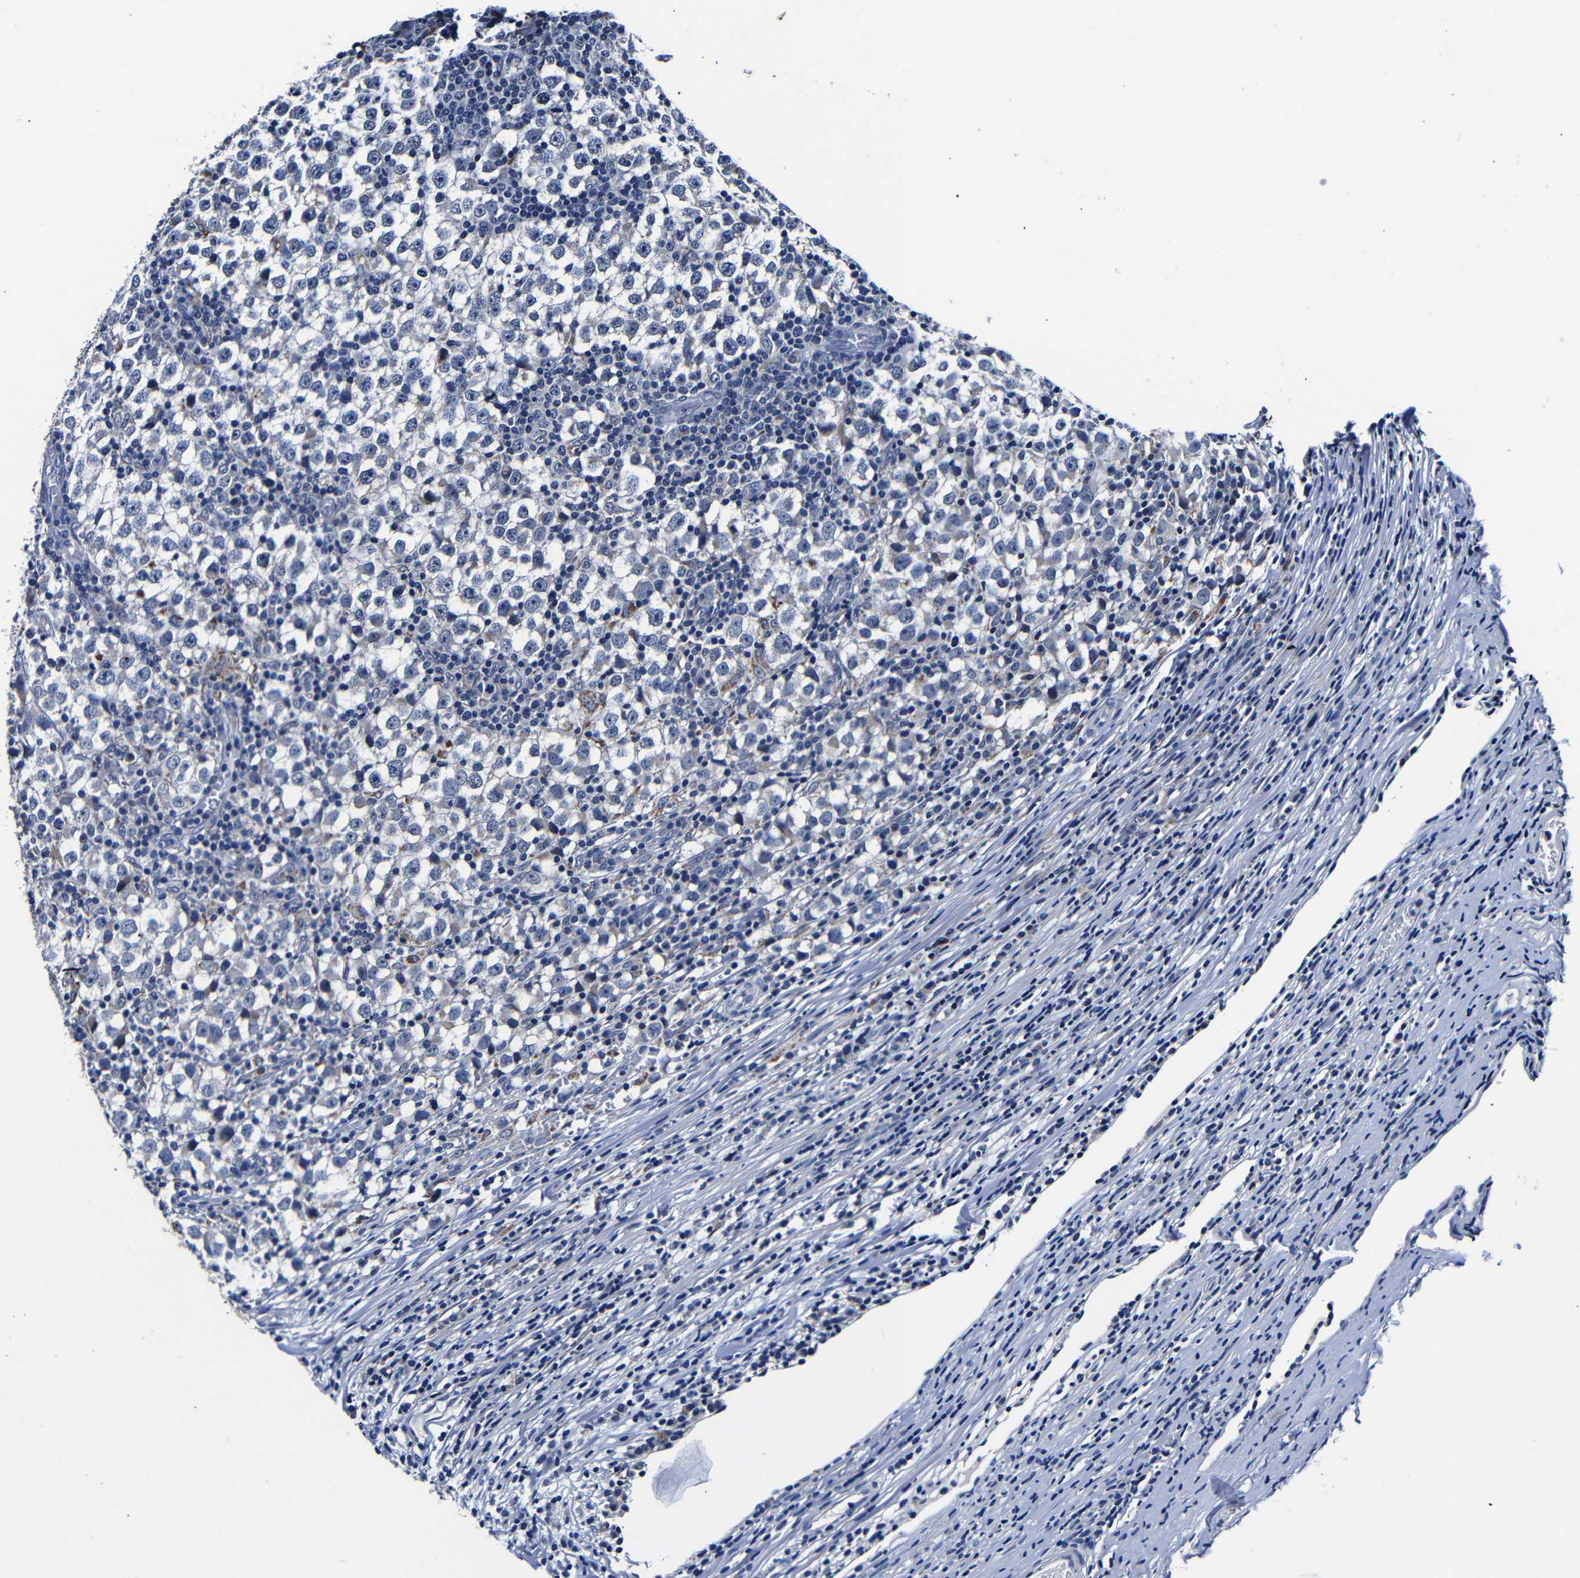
{"staining": {"intensity": "negative", "quantity": "none", "location": "none"}, "tissue": "testis cancer", "cell_type": "Tumor cells", "image_type": "cancer", "snomed": [{"axis": "morphology", "description": "Seminoma, NOS"}, {"axis": "topography", "description": "Testis"}], "caption": "The immunohistochemistry image has no significant positivity in tumor cells of testis seminoma tissue.", "gene": "DEPP1", "patient": {"sex": "male", "age": 65}}